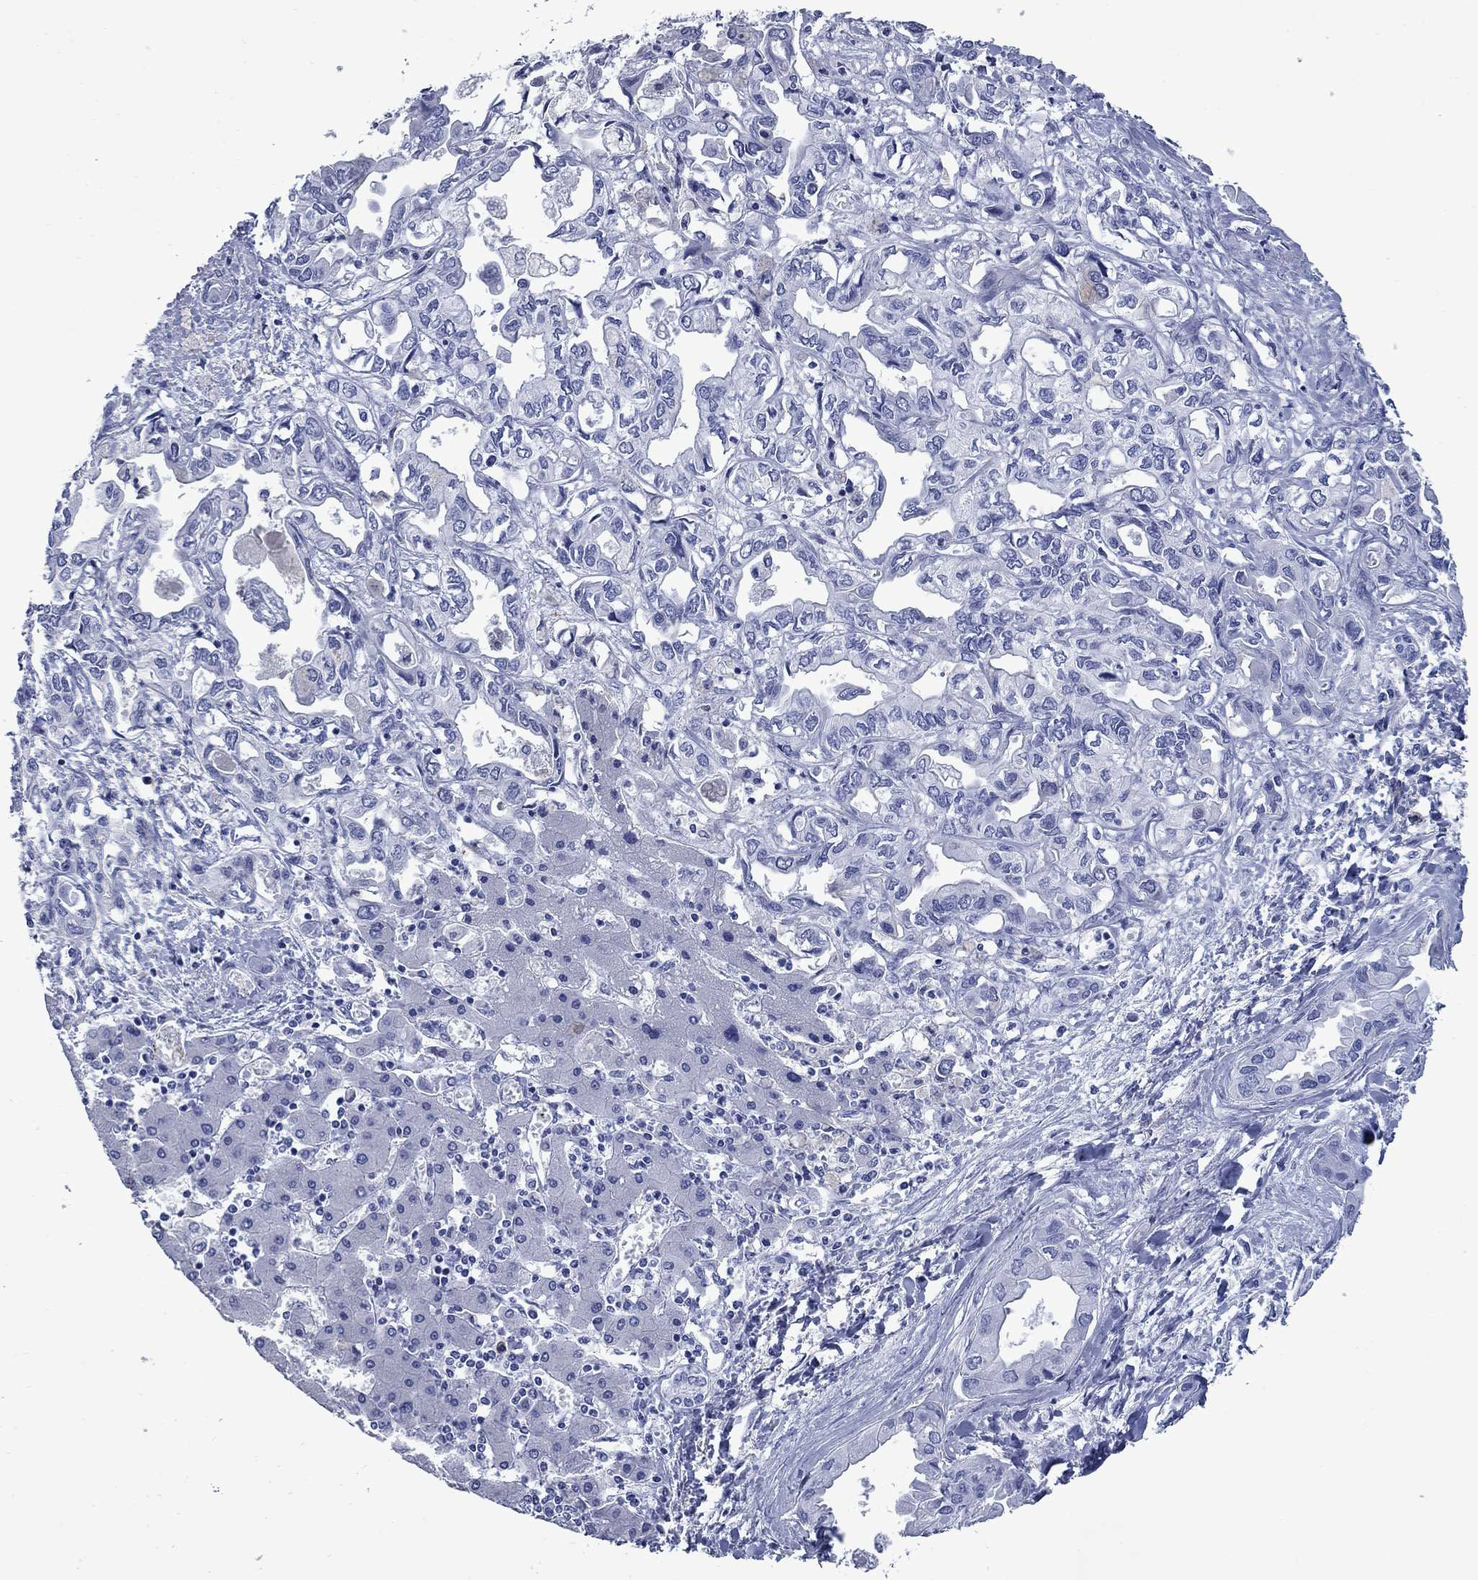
{"staining": {"intensity": "negative", "quantity": "none", "location": "none"}, "tissue": "liver cancer", "cell_type": "Tumor cells", "image_type": "cancer", "snomed": [{"axis": "morphology", "description": "Cholangiocarcinoma"}, {"axis": "topography", "description": "Liver"}], "caption": "Tumor cells are negative for protein expression in human liver cancer (cholangiocarcinoma).", "gene": "TACC3", "patient": {"sex": "female", "age": 64}}